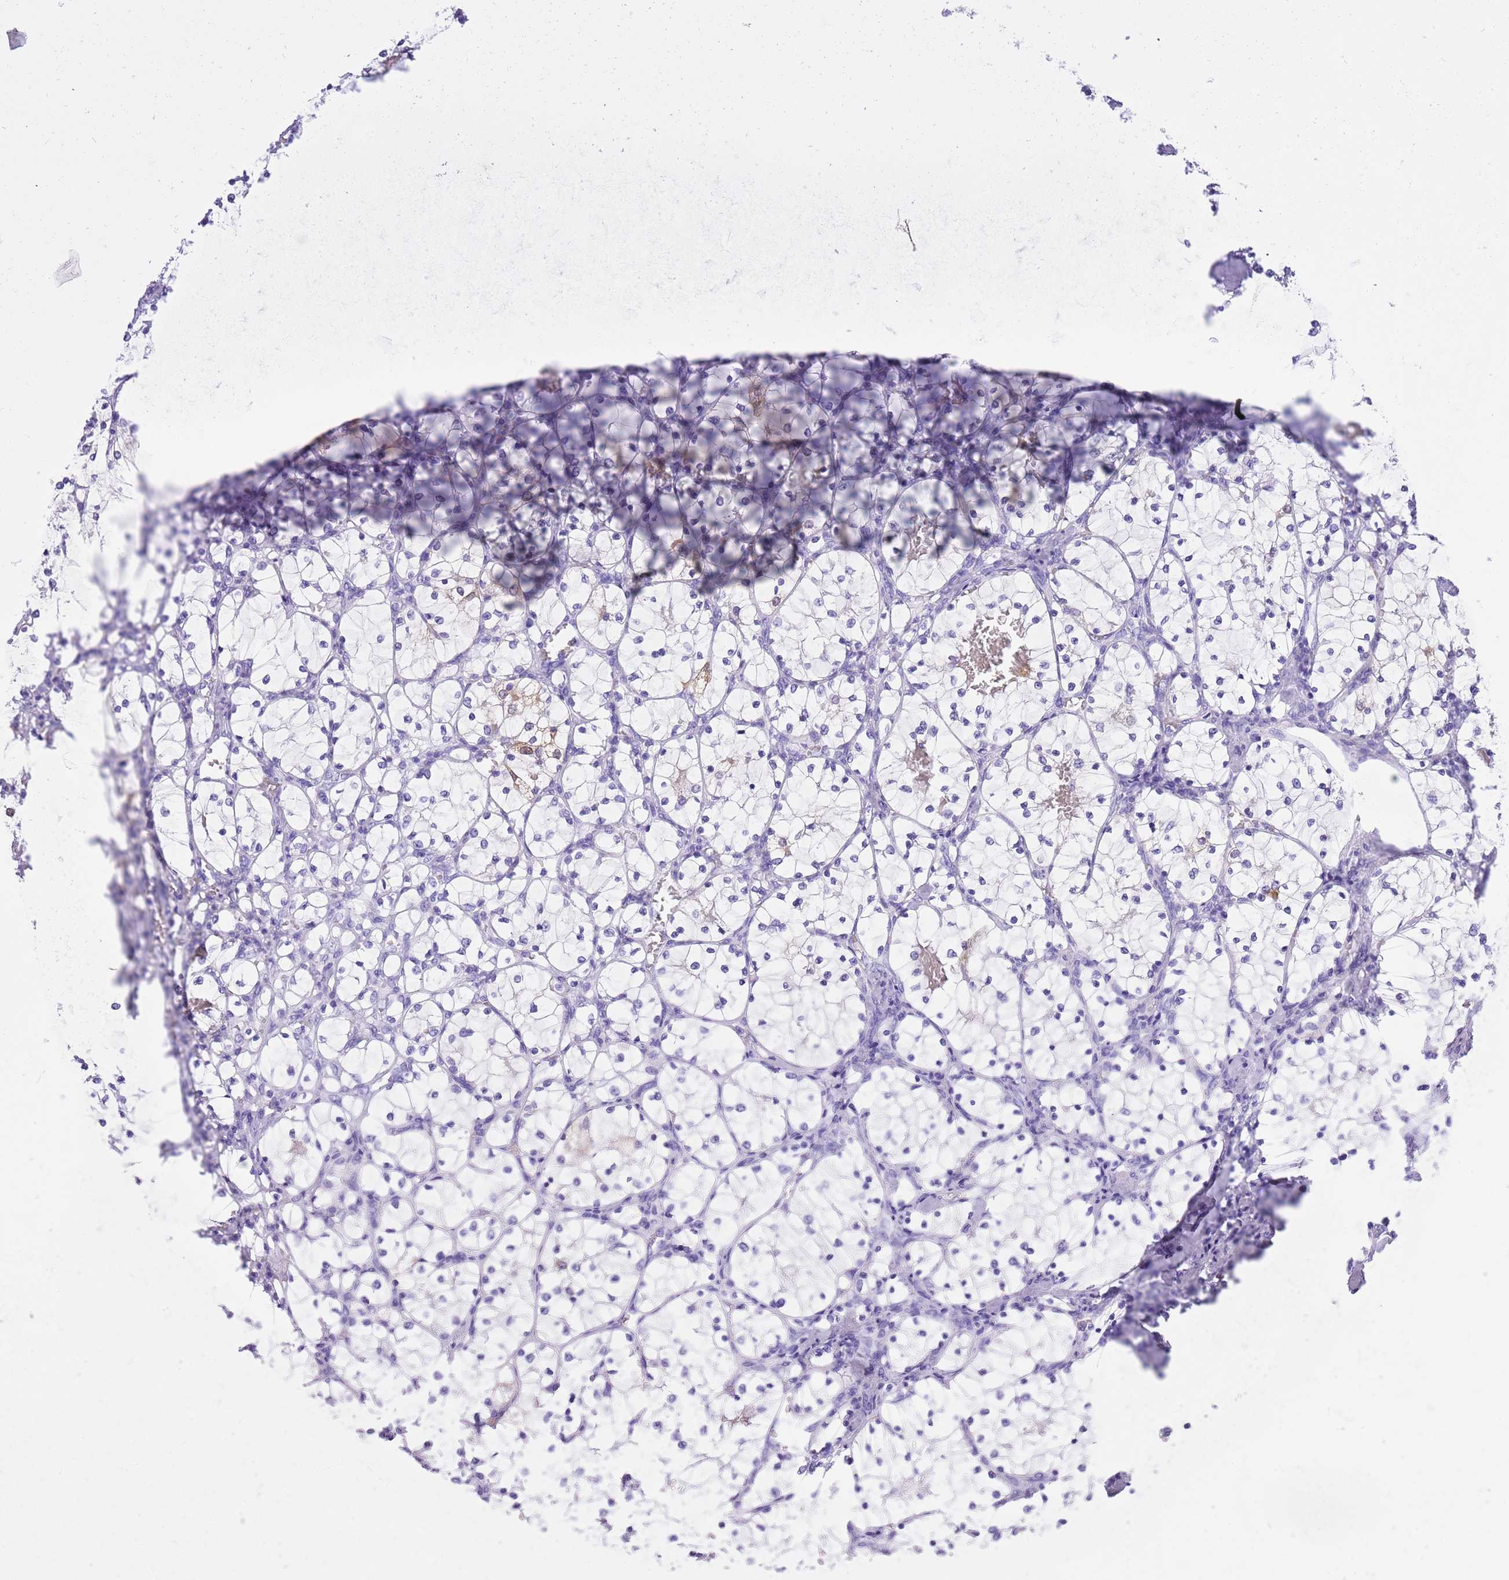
{"staining": {"intensity": "negative", "quantity": "none", "location": "none"}, "tissue": "renal cancer", "cell_type": "Tumor cells", "image_type": "cancer", "snomed": [{"axis": "morphology", "description": "Adenocarcinoma, NOS"}, {"axis": "topography", "description": "Kidney"}], "caption": "Tumor cells show no significant staining in renal cancer (adenocarcinoma). (Immunohistochemistry, brightfield microscopy, high magnification).", "gene": "TMEM185B", "patient": {"sex": "female", "age": 69}}